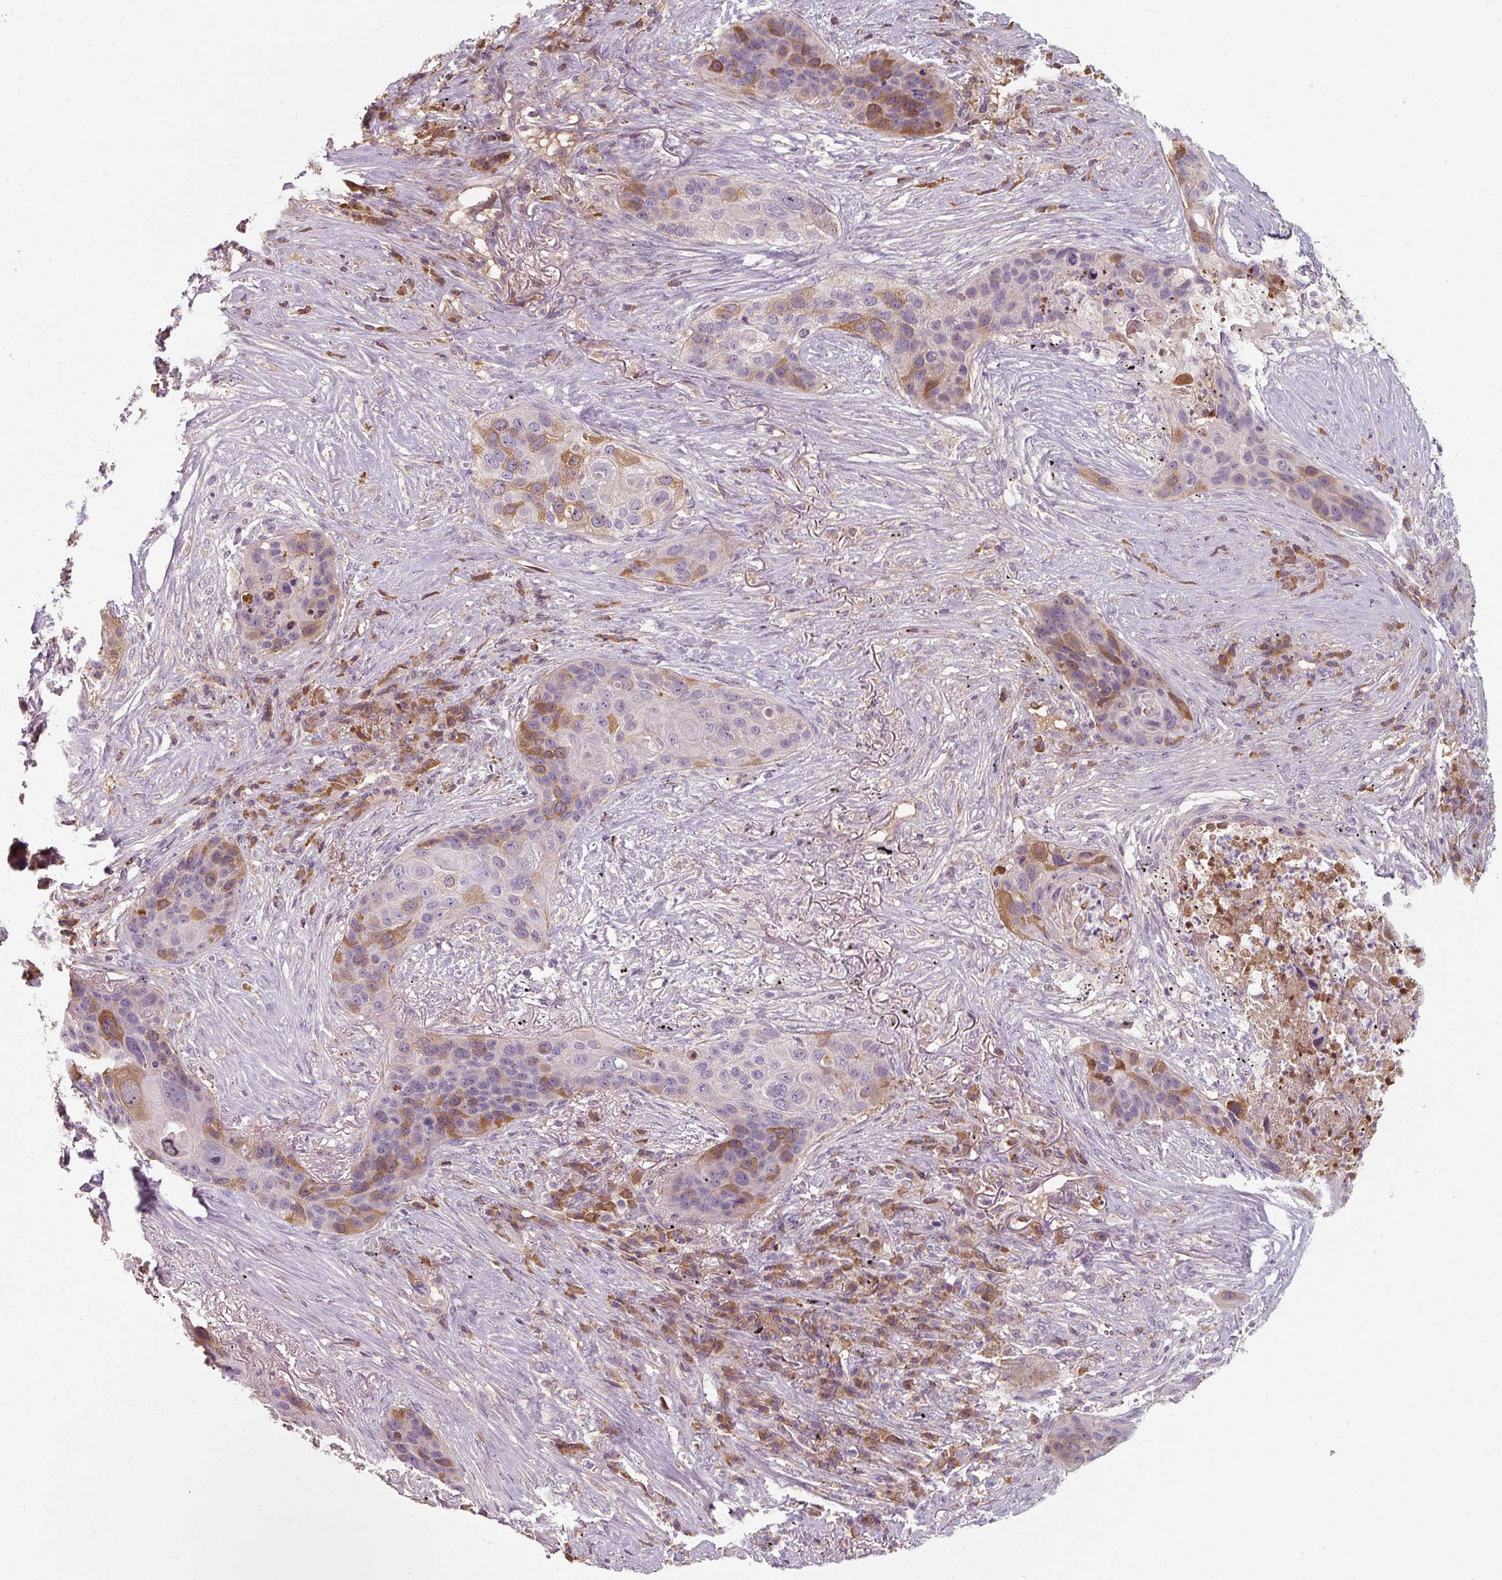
{"staining": {"intensity": "moderate", "quantity": "<25%", "location": "cytoplasmic/membranous"}, "tissue": "lung cancer", "cell_type": "Tumor cells", "image_type": "cancer", "snomed": [{"axis": "morphology", "description": "Squamous cell carcinoma, NOS"}, {"axis": "topography", "description": "Lung"}], "caption": "This image reveals lung cancer stained with immunohistochemistry (IHC) to label a protein in brown. The cytoplasmic/membranous of tumor cells show moderate positivity for the protein. Nuclei are counter-stained blue.", "gene": "TSEN54", "patient": {"sex": "female", "age": 63}}